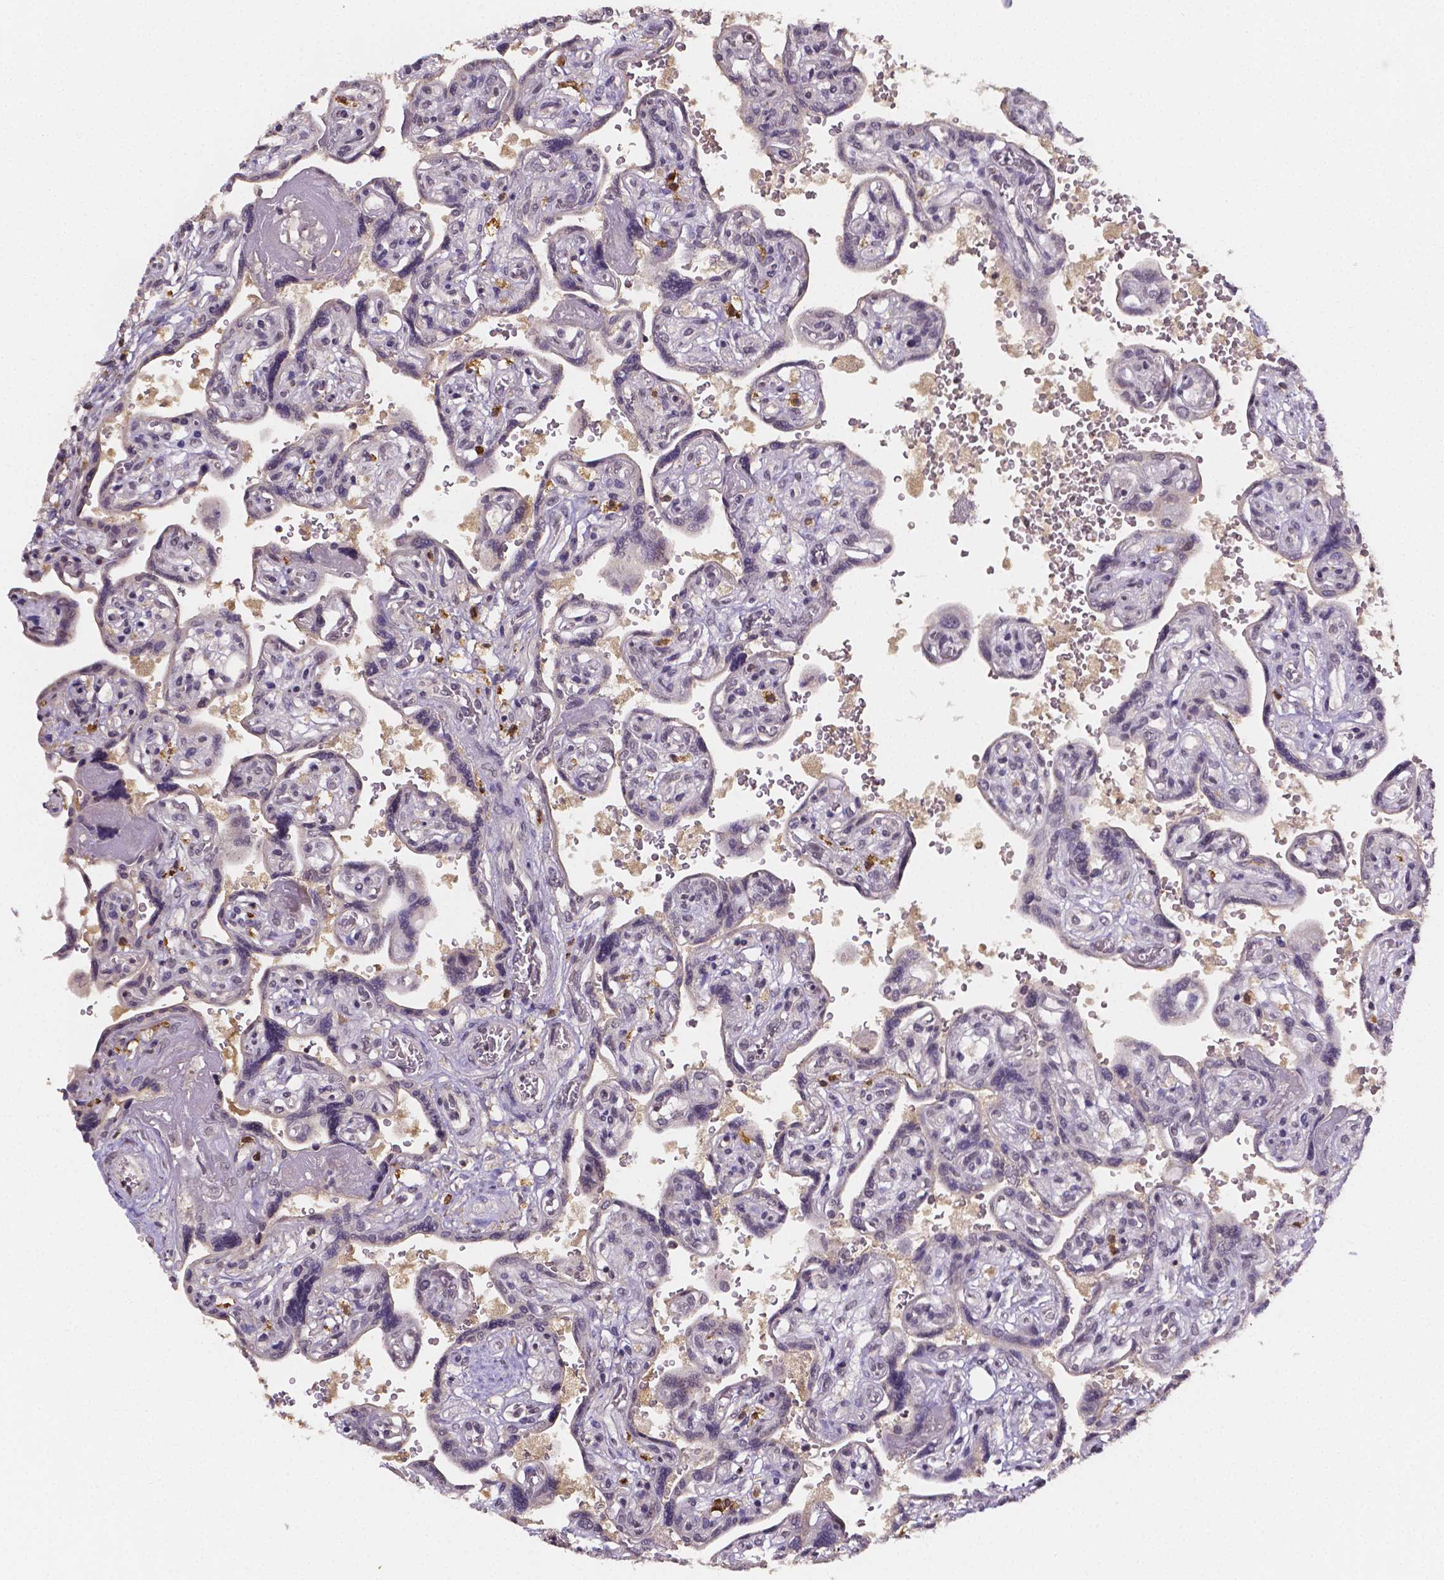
{"staining": {"intensity": "negative", "quantity": "none", "location": "none"}, "tissue": "placenta", "cell_type": "Decidual cells", "image_type": "normal", "snomed": [{"axis": "morphology", "description": "Normal tissue, NOS"}, {"axis": "topography", "description": "Placenta"}], "caption": "This is an IHC micrograph of unremarkable human placenta. There is no positivity in decidual cells.", "gene": "NRGN", "patient": {"sex": "female", "age": 32}}